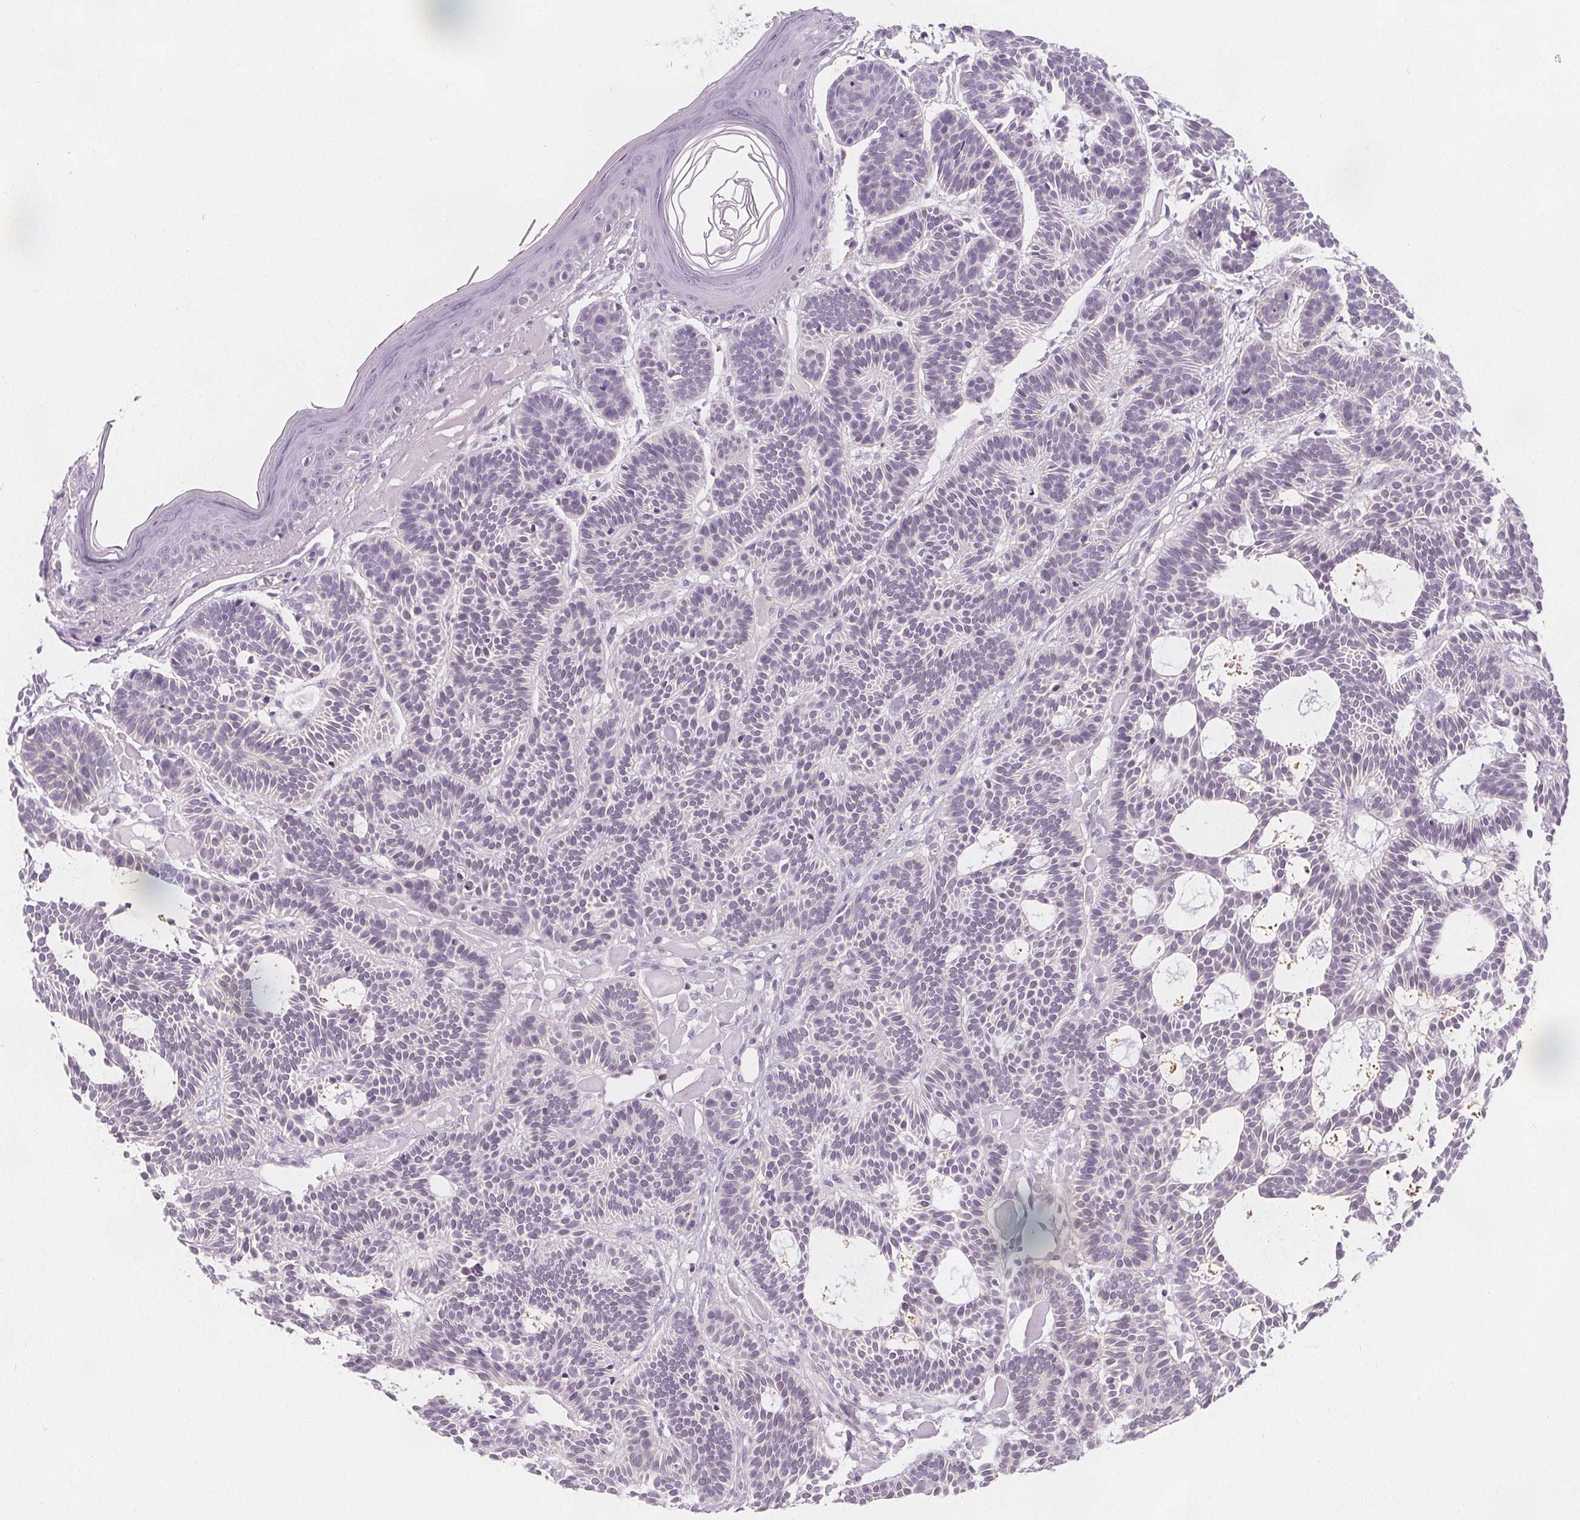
{"staining": {"intensity": "negative", "quantity": "none", "location": "none"}, "tissue": "skin cancer", "cell_type": "Tumor cells", "image_type": "cancer", "snomed": [{"axis": "morphology", "description": "Basal cell carcinoma"}, {"axis": "topography", "description": "Skin"}], "caption": "Protein analysis of skin basal cell carcinoma shows no significant staining in tumor cells.", "gene": "UGP2", "patient": {"sex": "male", "age": 85}}